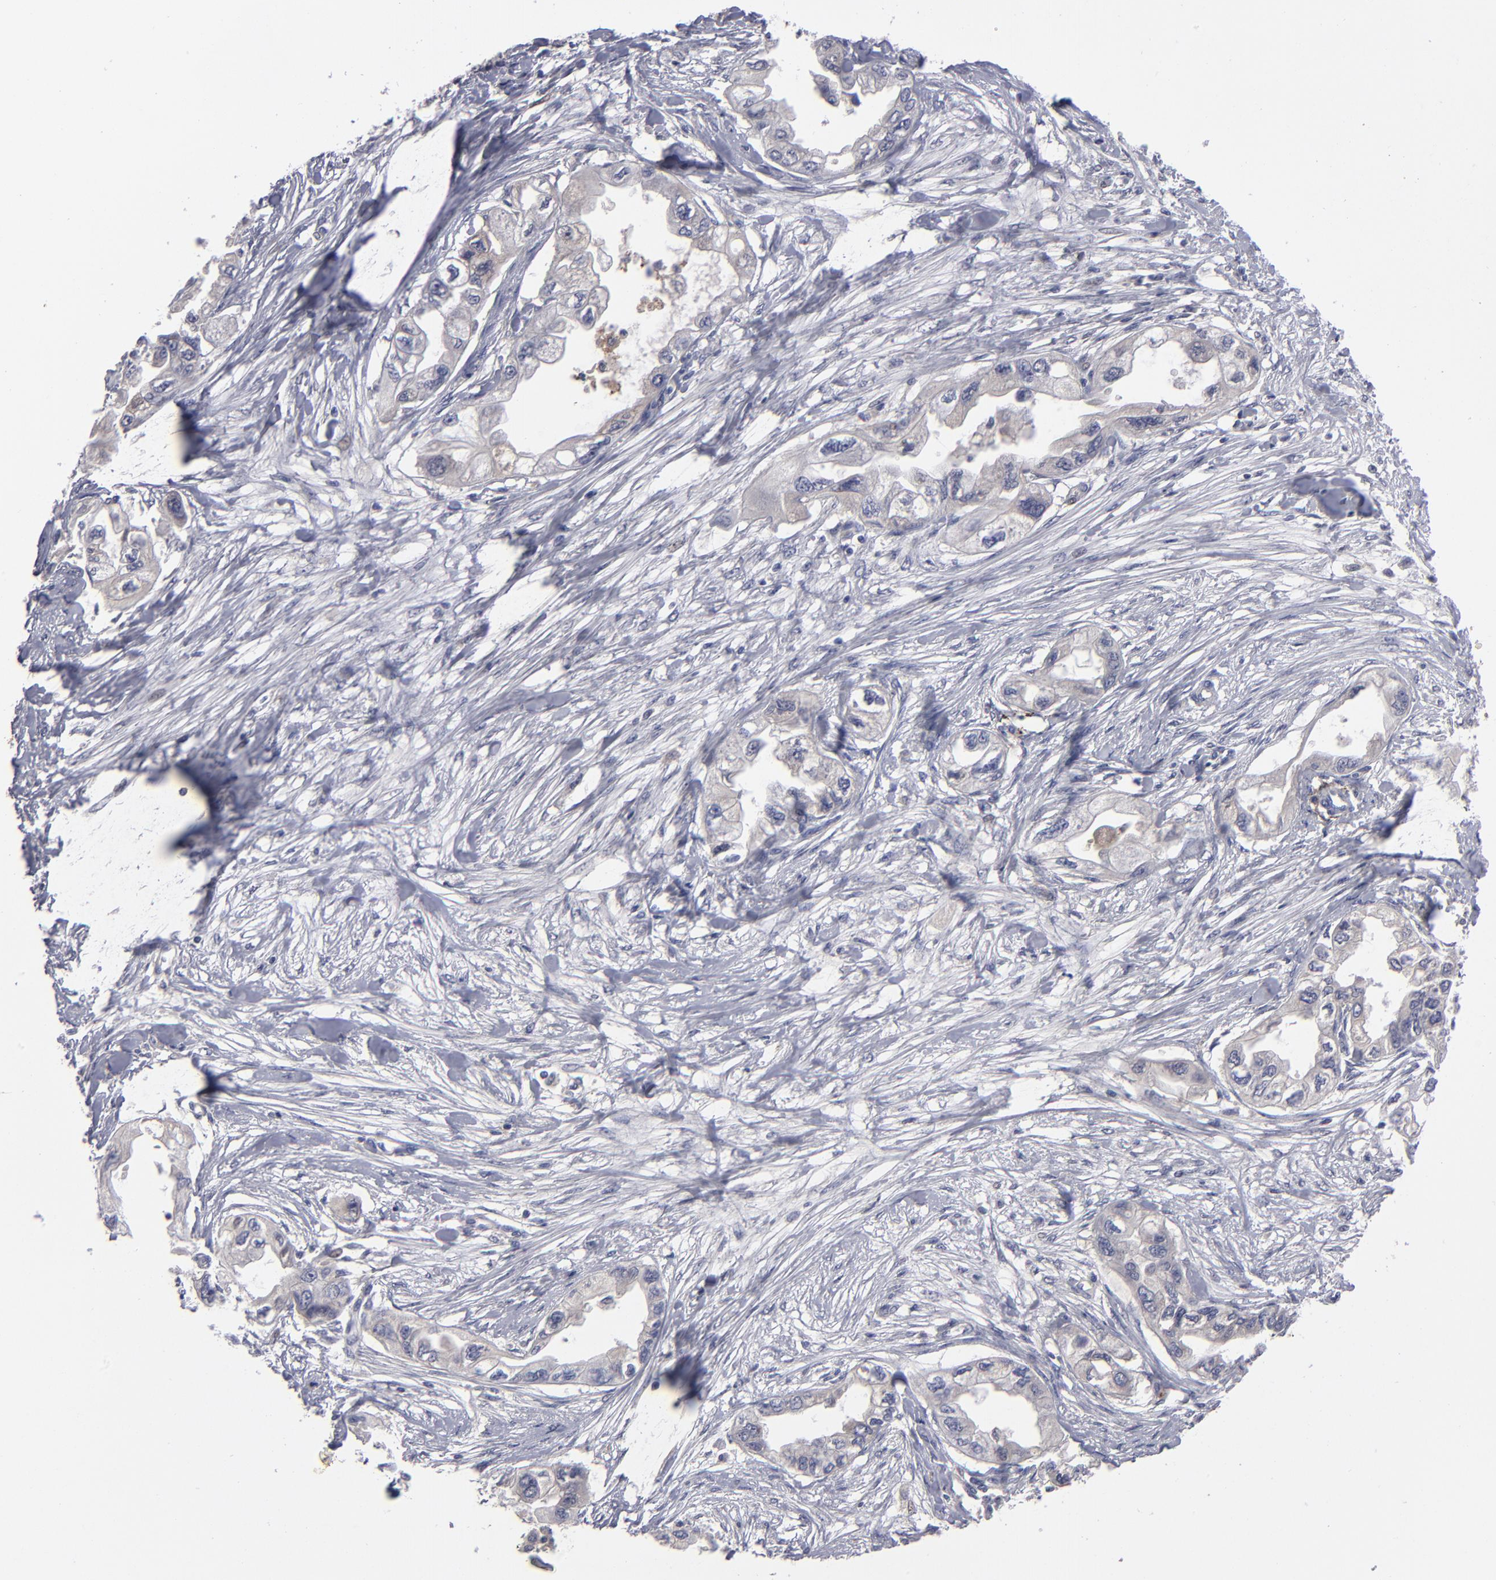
{"staining": {"intensity": "negative", "quantity": "none", "location": "none"}, "tissue": "endometrial cancer", "cell_type": "Tumor cells", "image_type": "cancer", "snomed": [{"axis": "morphology", "description": "Adenocarcinoma, NOS"}, {"axis": "topography", "description": "Endometrium"}], "caption": "Immunohistochemistry (IHC) of human endometrial adenocarcinoma shows no expression in tumor cells.", "gene": "GPM6B", "patient": {"sex": "female", "age": 67}}